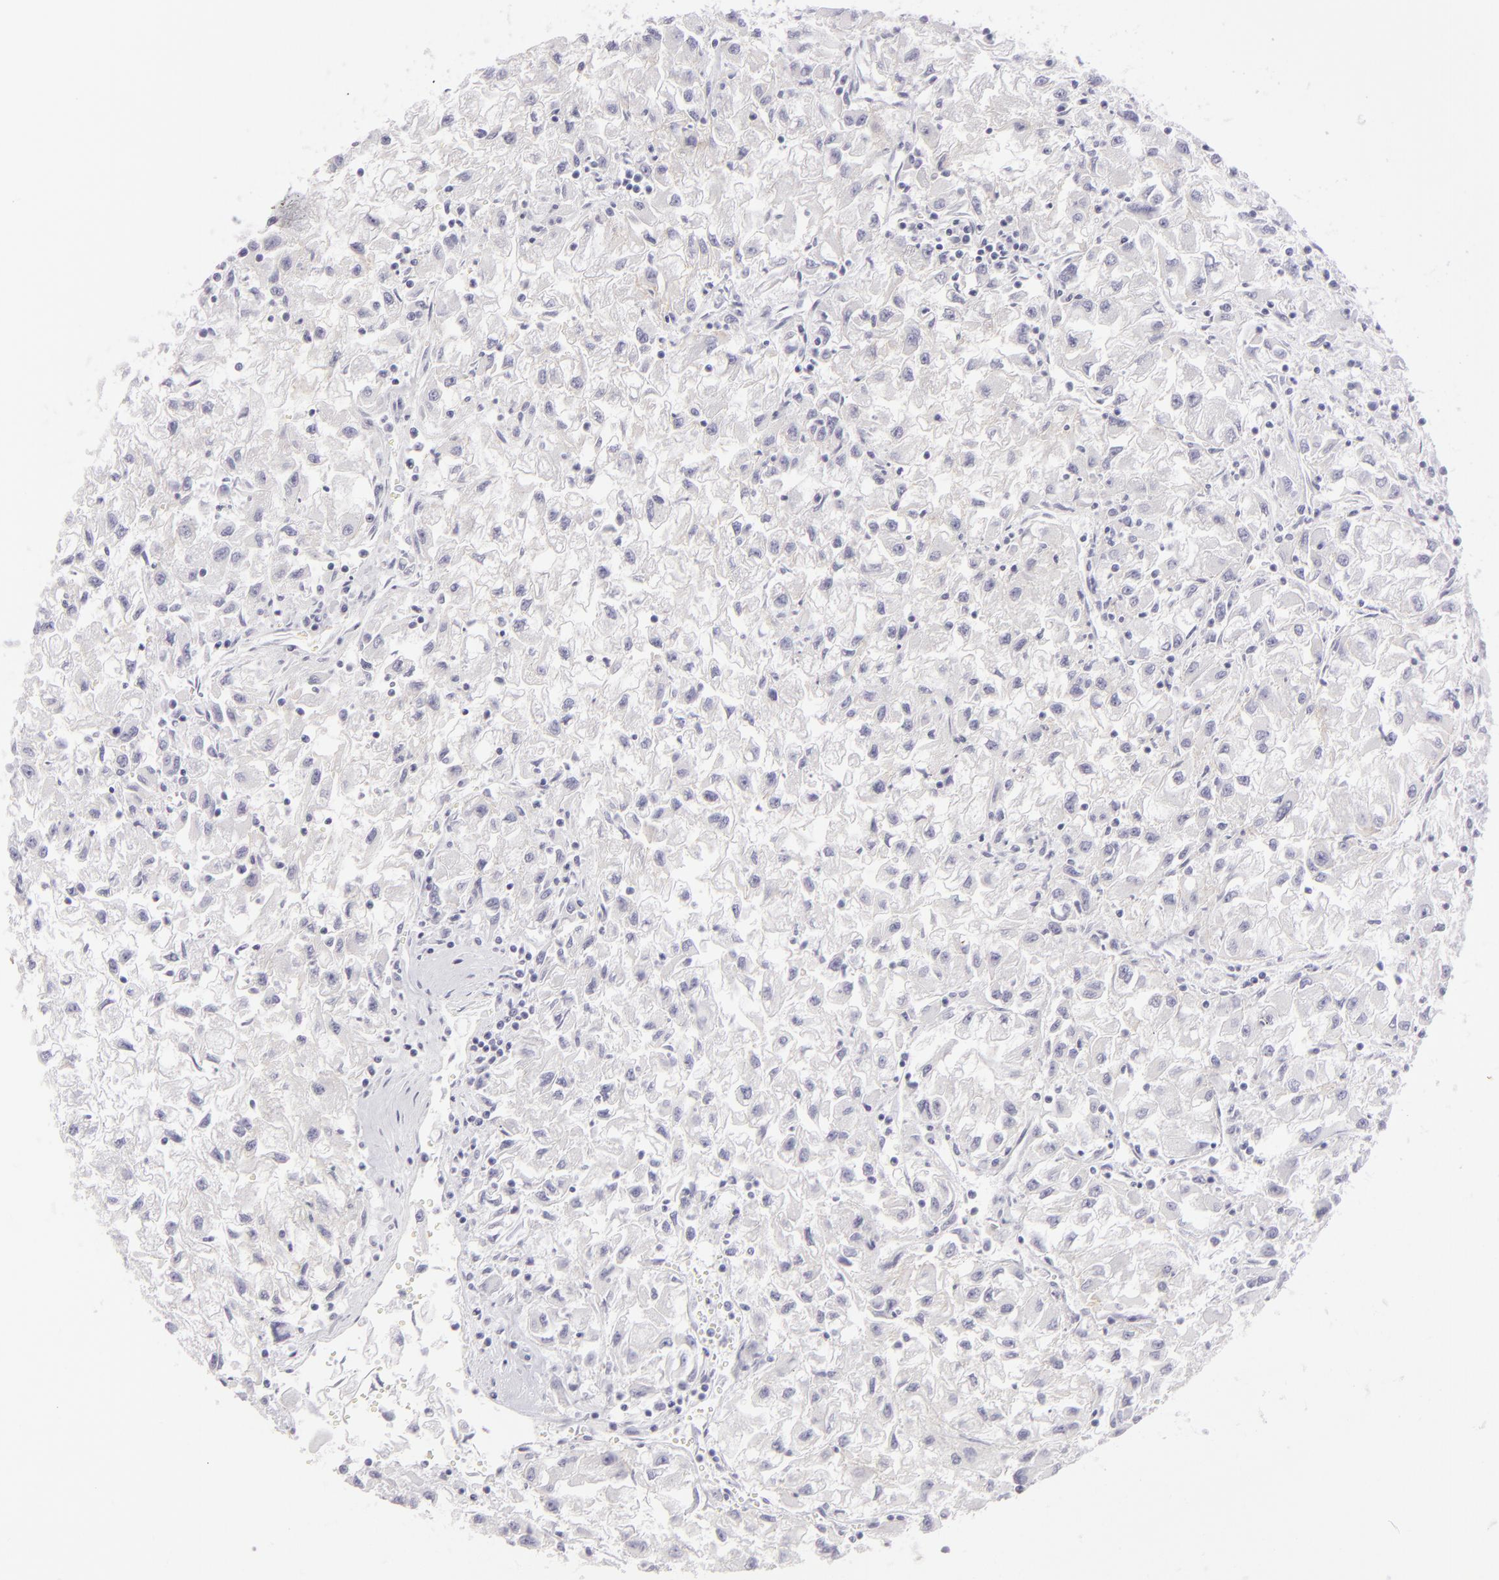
{"staining": {"intensity": "negative", "quantity": "none", "location": "none"}, "tissue": "renal cancer", "cell_type": "Tumor cells", "image_type": "cancer", "snomed": [{"axis": "morphology", "description": "Adenocarcinoma, NOS"}, {"axis": "topography", "description": "Kidney"}], "caption": "Immunohistochemical staining of adenocarcinoma (renal) exhibits no significant staining in tumor cells.", "gene": "DLG4", "patient": {"sex": "male", "age": 59}}